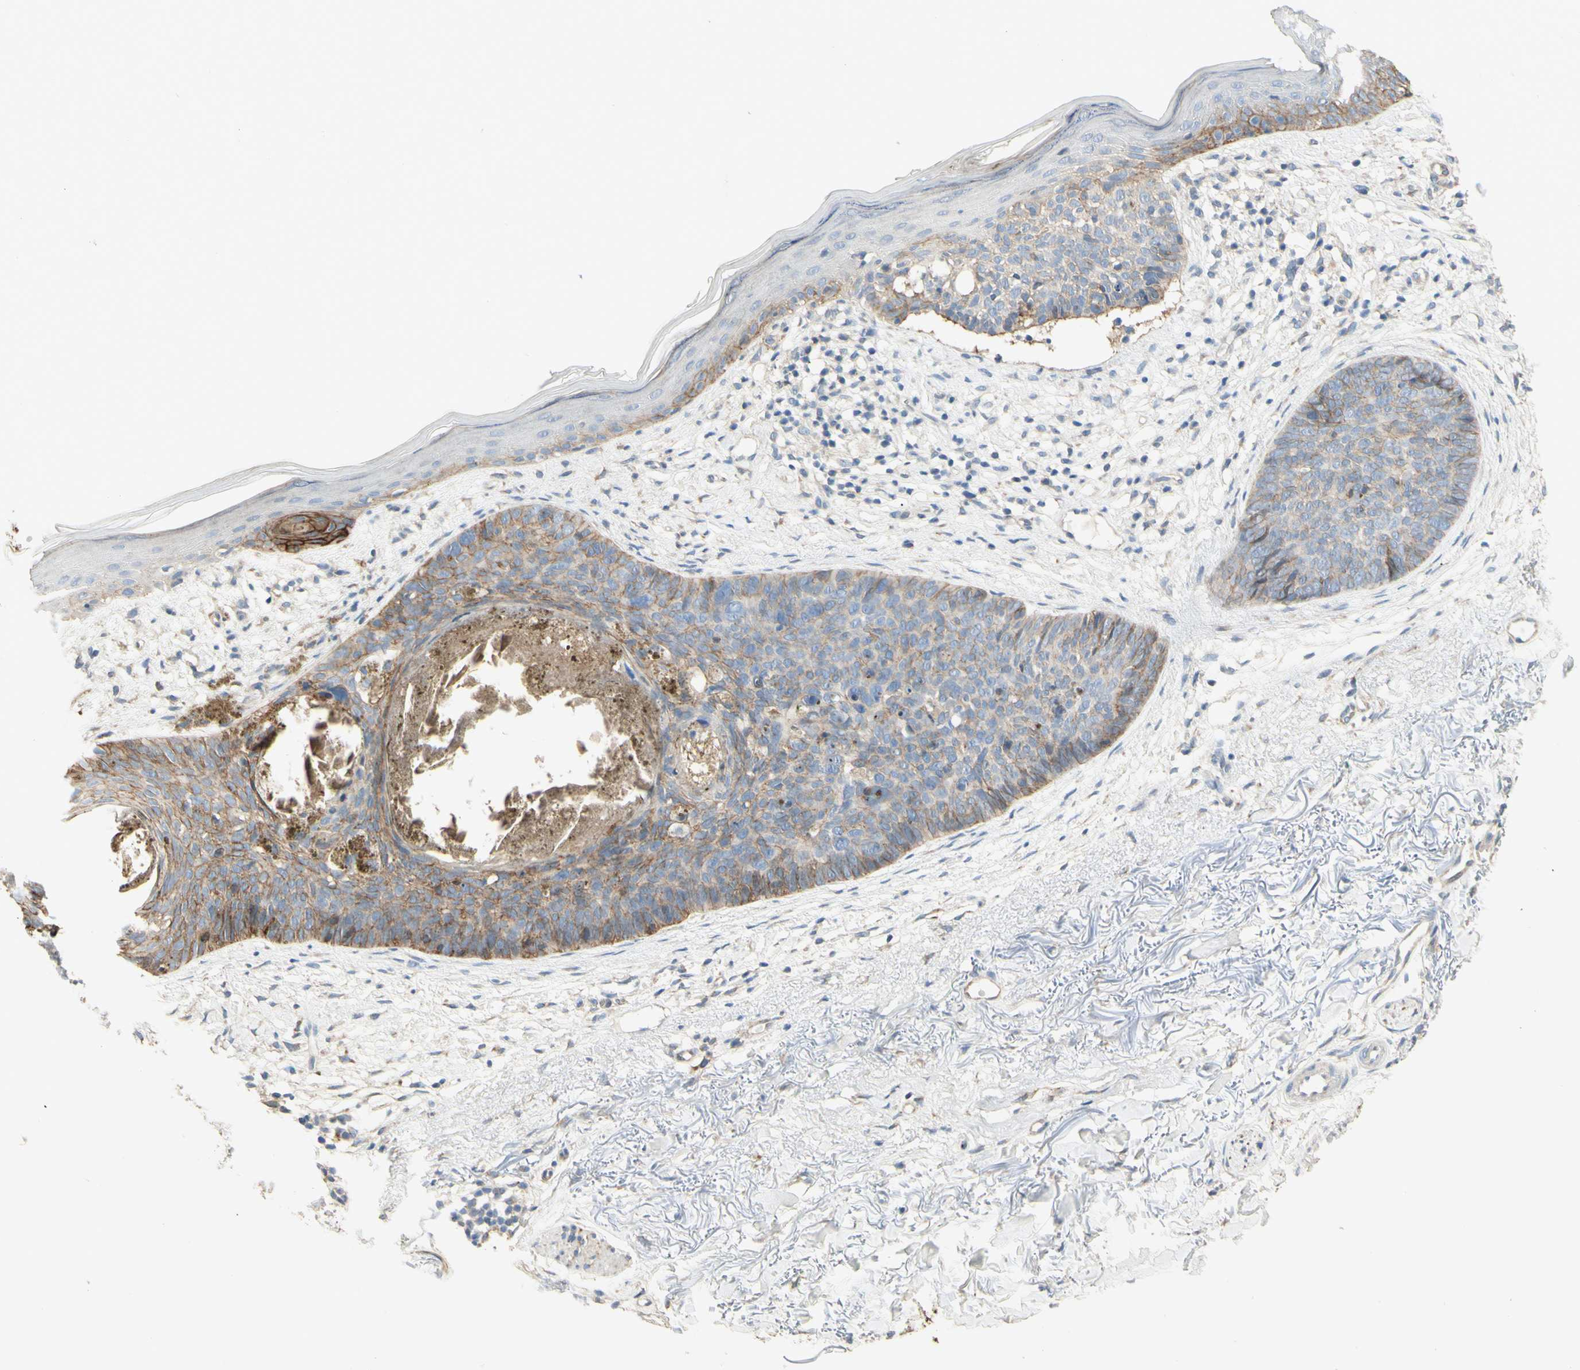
{"staining": {"intensity": "weak", "quantity": "25%-75%", "location": "cytoplasmic/membranous"}, "tissue": "skin cancer", "cell_type": "Tumor cells", "image_type": "cancer", "snomed": [{"axis": "morphology", "description": "Basal cell carcinoma"}, {"axis": "topography", "description": "Skin"}], "caption": "Human skin cancer stained with a brown dye displays weak cytoplasmic/membranous positive positivity in about 25%-75% of tumor cells.", "gene": "RNF149", "patient": {"sex": "female", "age": 70}}